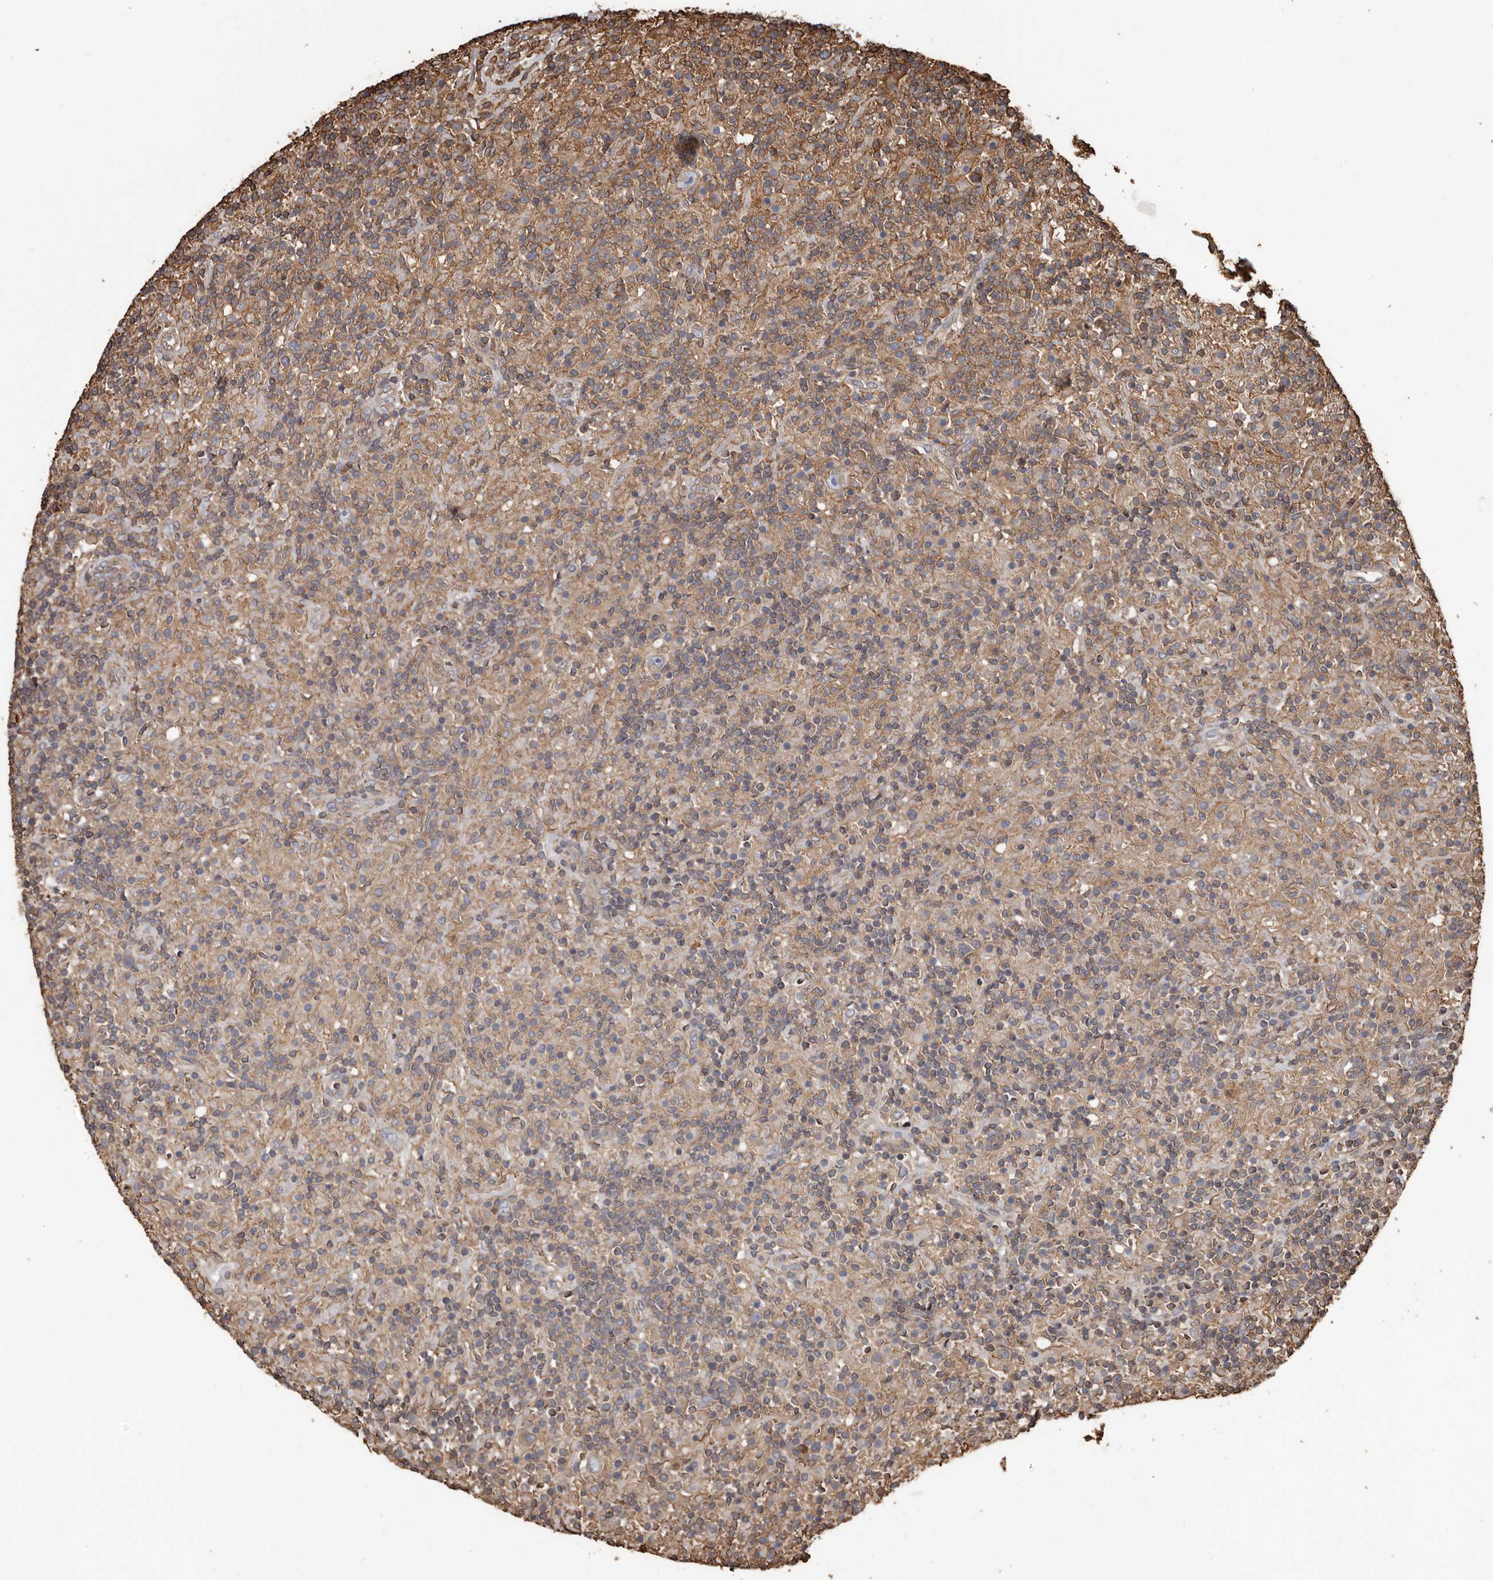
{"staining": {"intensity": "weak", "quantity": "<25%", "location": "cytoplasmic/membranous"}, "tissue": "lymphoma", "cell_type": "Tumor cells", "image_type": "cancer", "snomed": [{"axis": "morphology", "description": "Hodgkin's disease, NOS"}, {"axis": "topography", "description": "Lymph node"}], "caption": "A histopathology image of human Hodgkin's disease is negative for staining in tumor cells.", "gene": "DENND6B", "patient": {"sex": "male", "age": 70}}